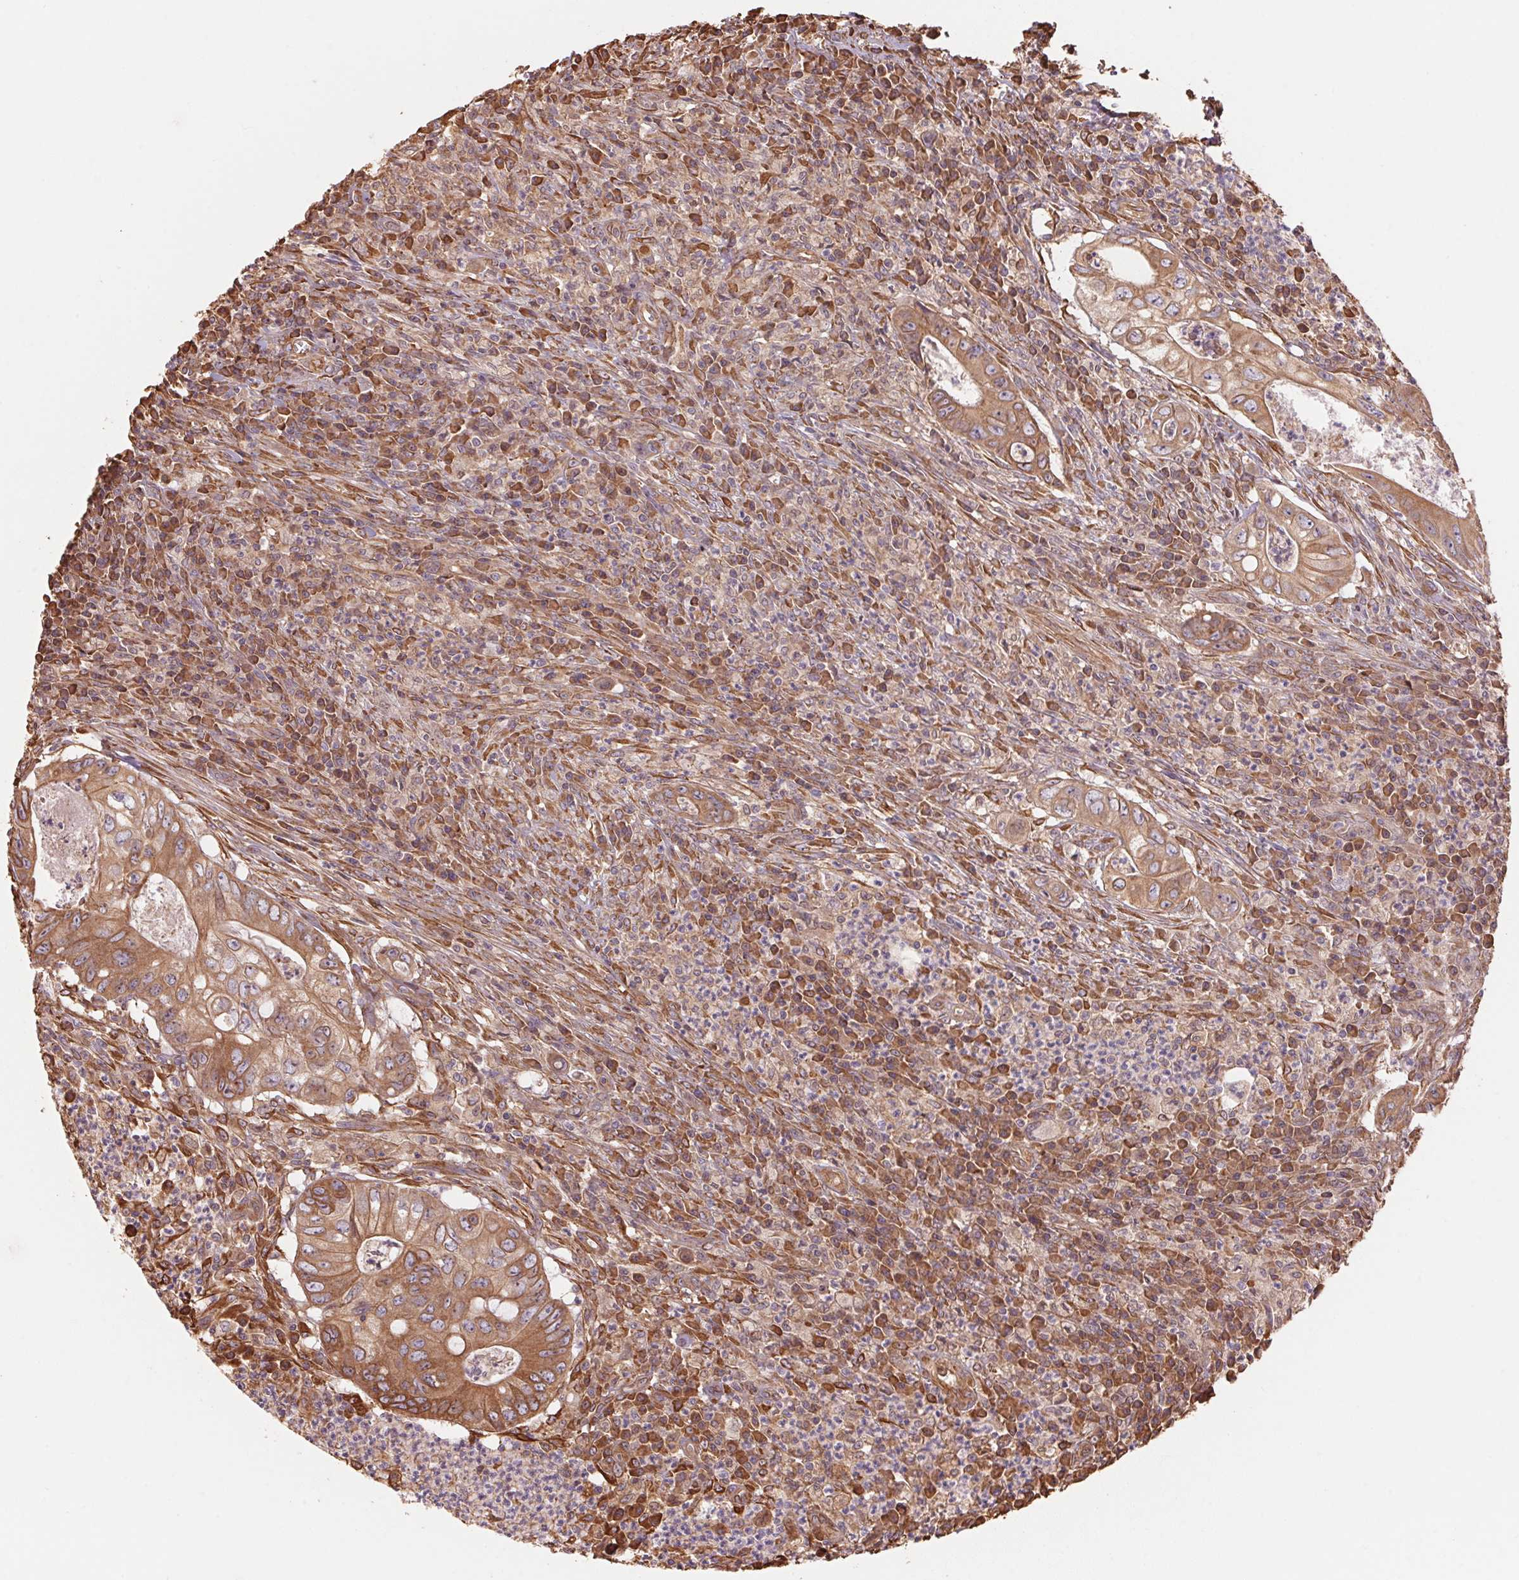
{"staining": {"intensity": "moderate", "quantity": ">75%", "location": "cytoplasmic/membranous"}, "tissue": "colorectal cancer", "cell_type": "Tumor cells", "image_type": "cancer", "snomed": [{"axis": "morphology", "description": "Adenocarcinoma, NOS"}, {"axis": "topography", "description": "Colon"}], "caption": "Colorectal cancer stained for a protein (brown) reveals moderate cytoplasmic/membranous positive positivity in about >75% of tumor cells.", "gene": "C6orf163", "patient": {"sex": "female", "age": 74}}